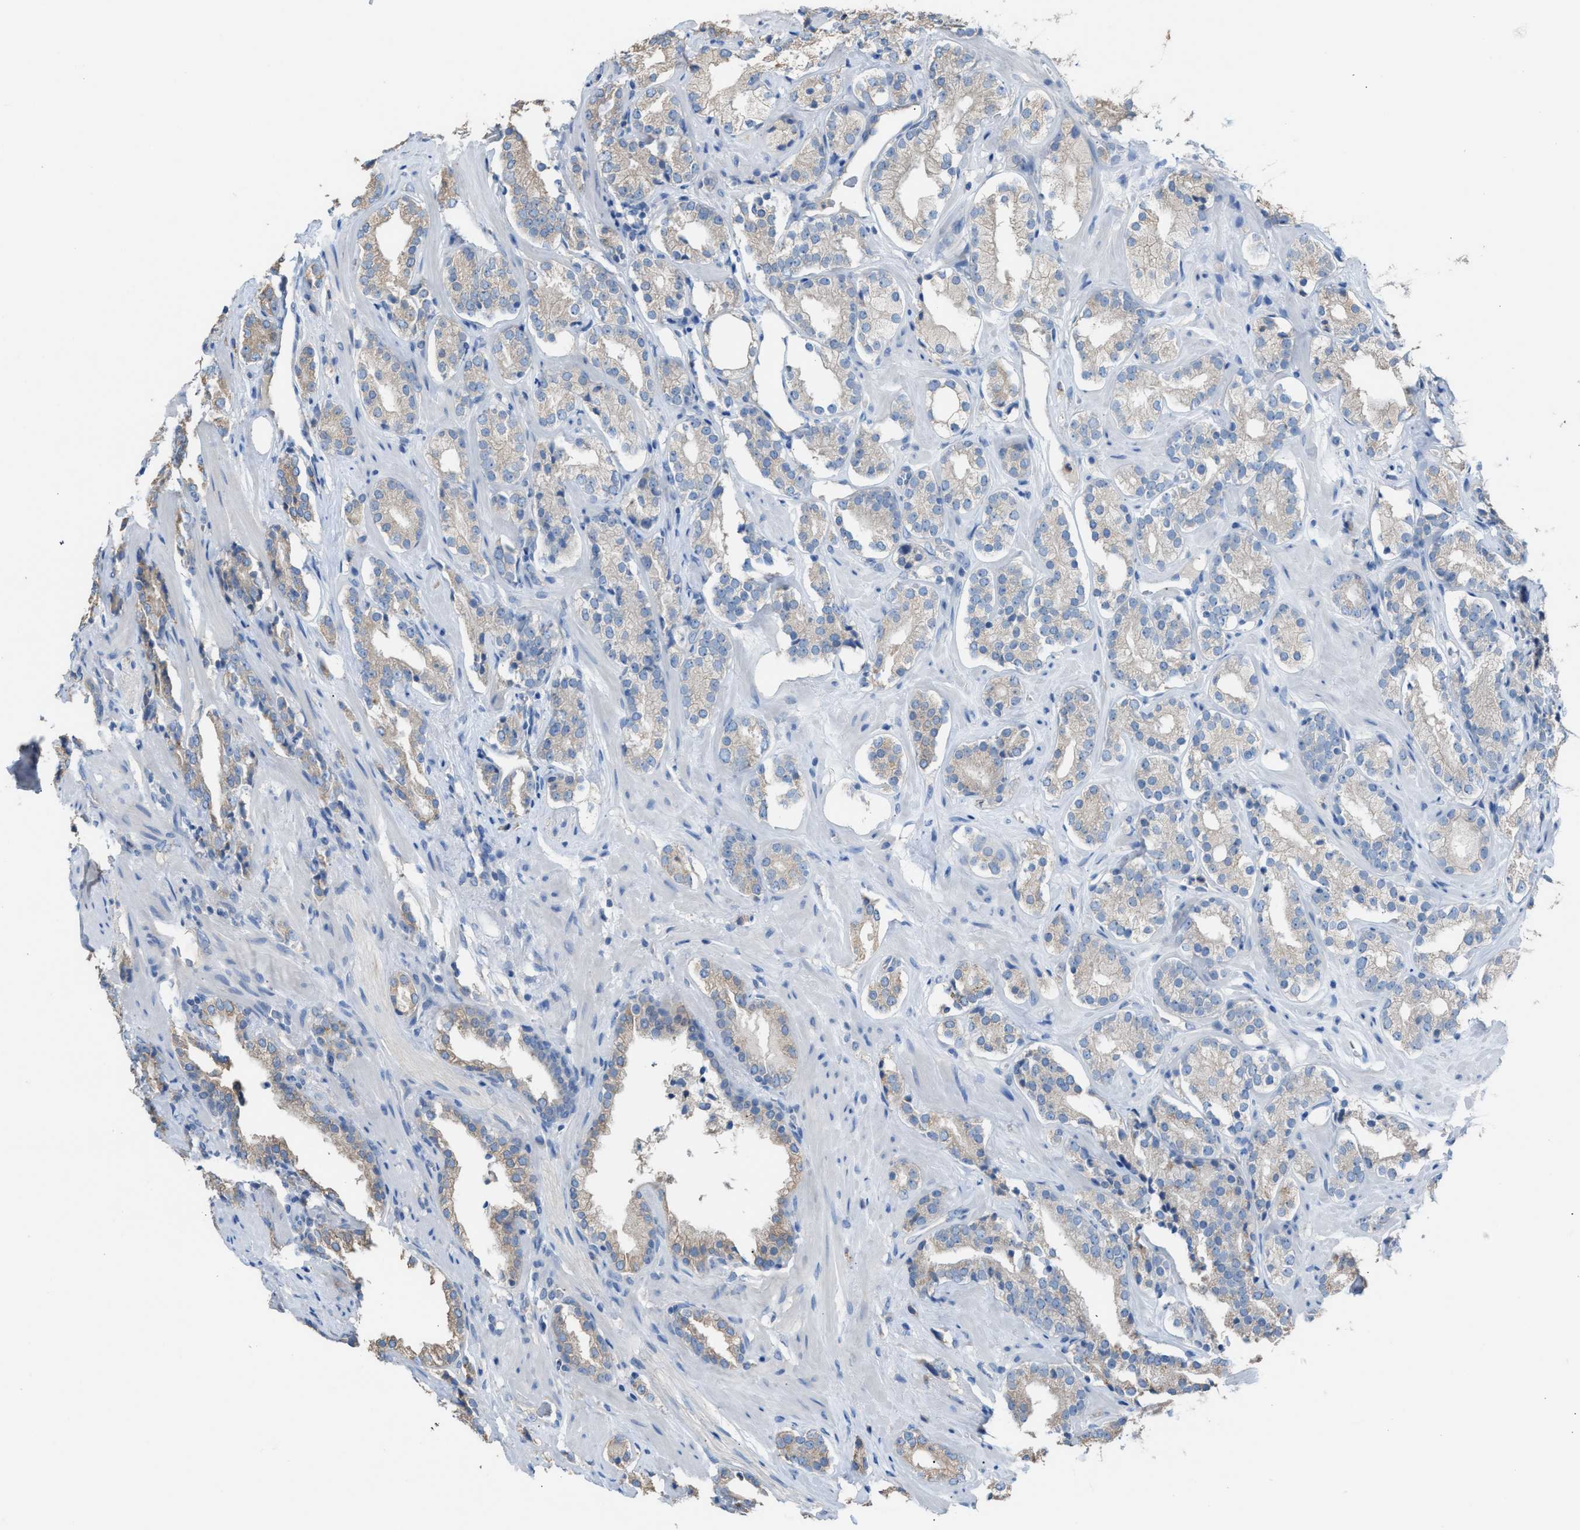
{"staining": {"intensity": "weak", "quantity": "<25%", "location": "cytoplasmic/membranous"}, "tissue": "prostate cancer", "cell_type": "Tumor cells", "image_type": "cancer", "snomed": [{"axis": "morphology", "description": "Adenocarcinoma, High grade"}, {"axis": "topography", "description": "Prostate"}], "caption": "Image shows no protein staining in tumor cells of prostate high-grade adenocarcinoma tissue.", "gene": "NQO2", "patient": {"sex": "male", "age": 71}}